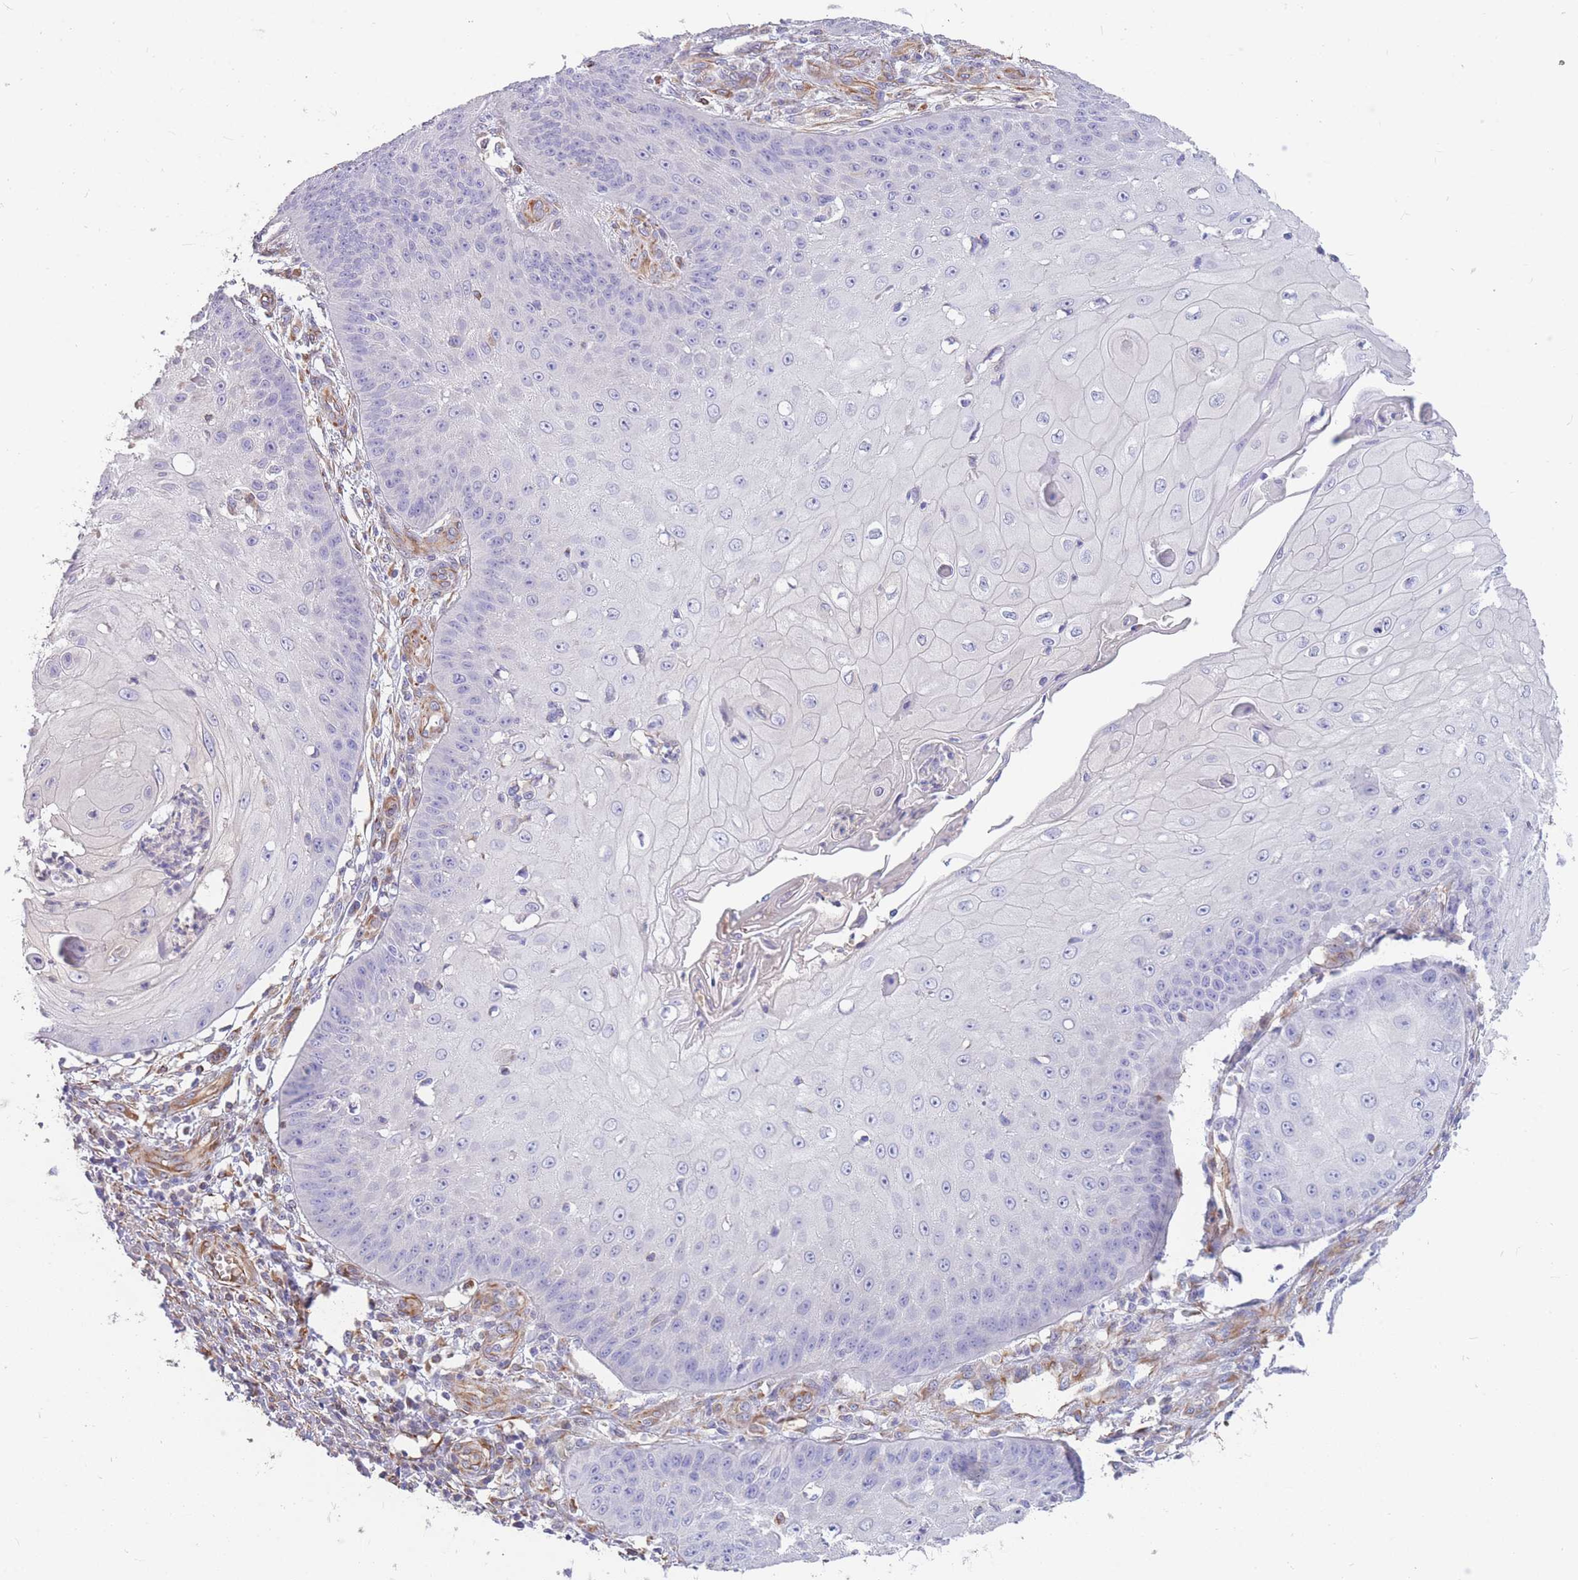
{"staining": {"intensity": "negative", "quantity": "none", "location": "none"}, "tissue": "skin cancer", "cell_type": "Tumor cells", "image_type": "cancer", "snomed": [{"axis": "morphology", "description": "Squamous cell carcinoma, NOS"}, {"axis": "topography", "description": "Skin"}], "caption": "DAB (3,3'-diaminobenzidine) immunohistochemical staining of human skin cancer reveals no significant positivity in tumor cells.", "gene": "ANKRD53", "patient": {"sex": "male", "age": 70}}